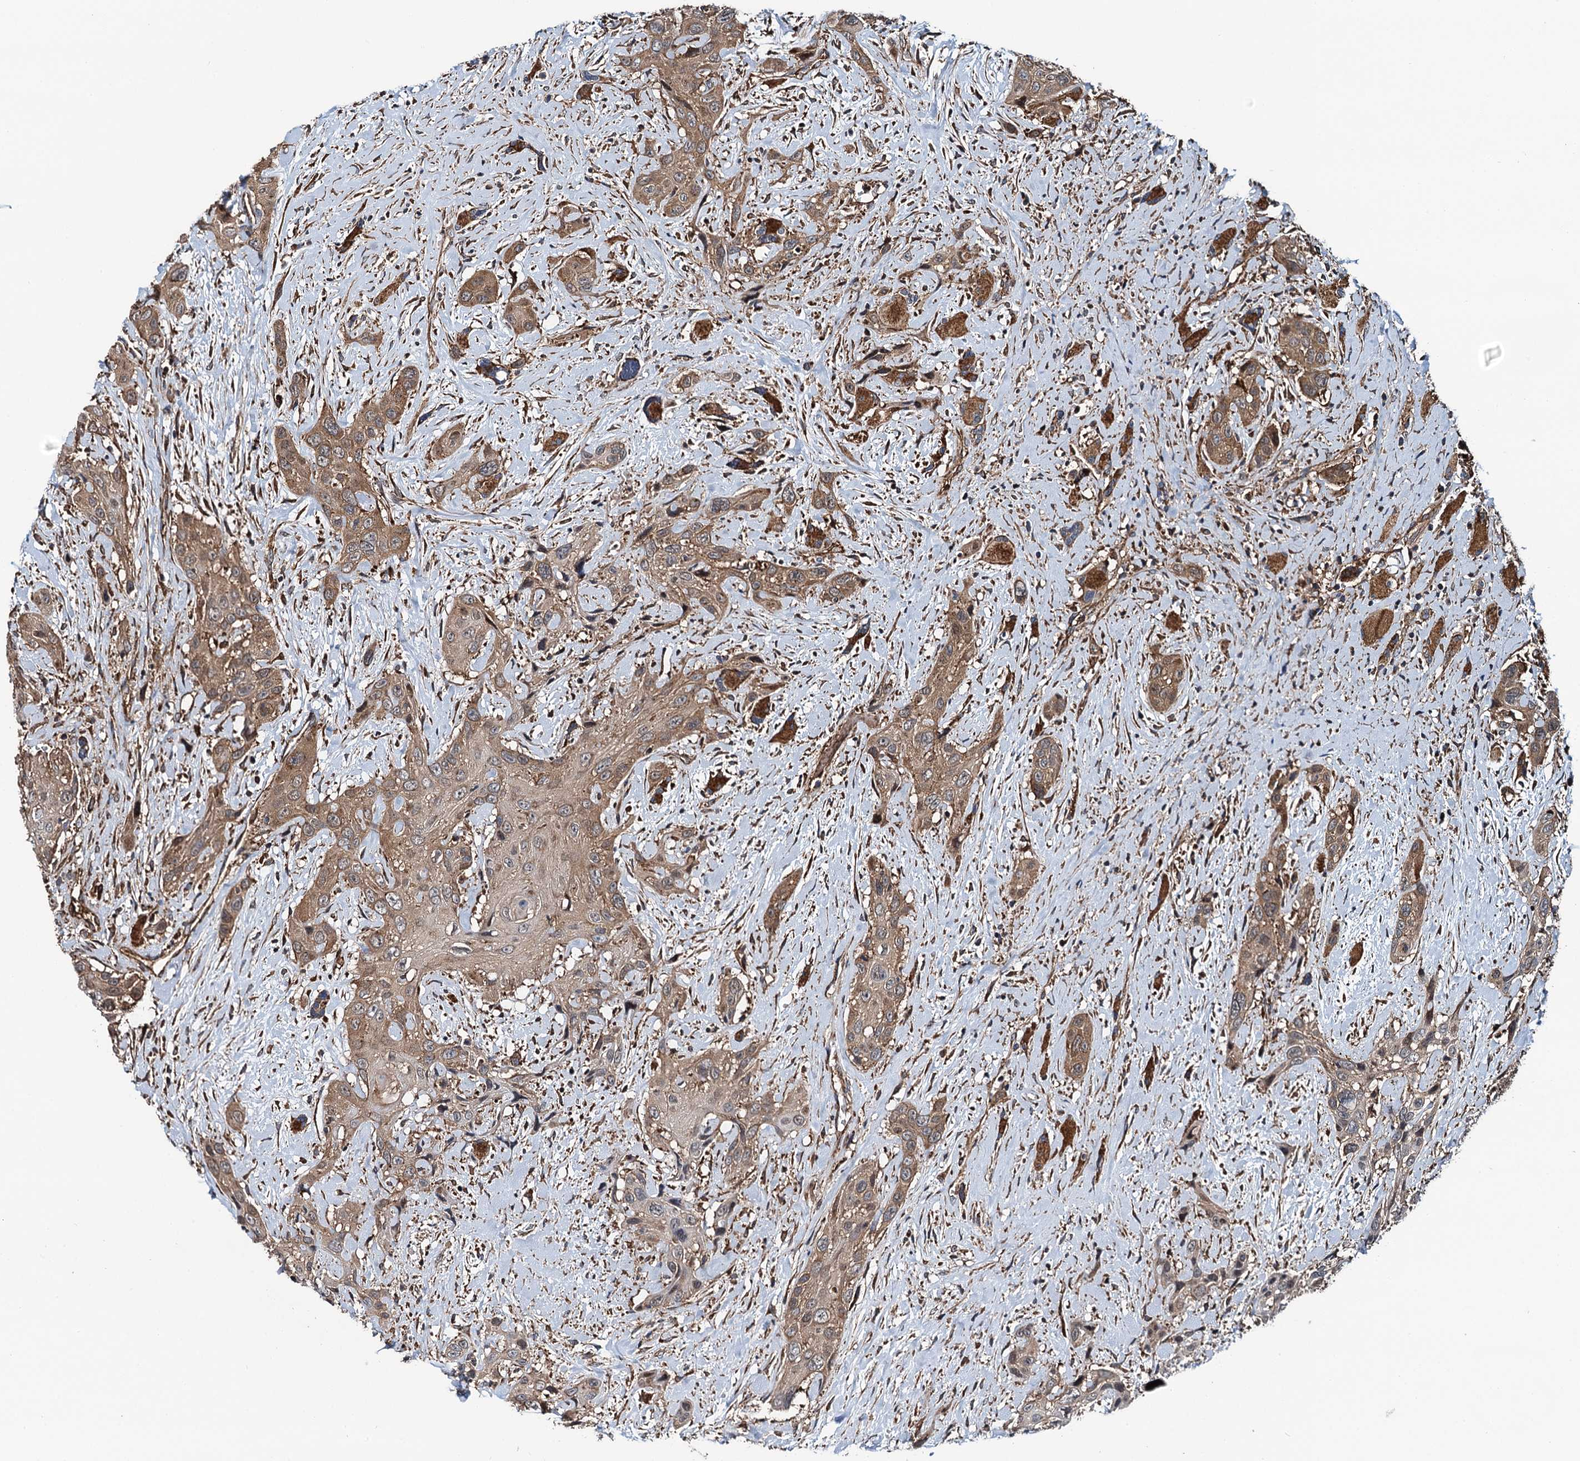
{"staining": {"intensity": "moderate", "quantity": ">75%", "location": "cytoplasmic/membranous"}, "tissue": "head and neck cancer", "cell_type": "Tumor cells", "image_type": "cancer", "snomed": [{"axis": "morphology", "description": "Squamous cell carcinoma, NOS"}, {"axis": "topography", "description": "Head-Neck"}], "caption": "This is a histology image of immunohistochemistry staining of squamous cell carcinoma (head and neck), which shows moderate expression in the cytoplasmic/membranous of tumor cells.", "gene": "NEK1", "patient": {"sex": "male", "age": 81}}